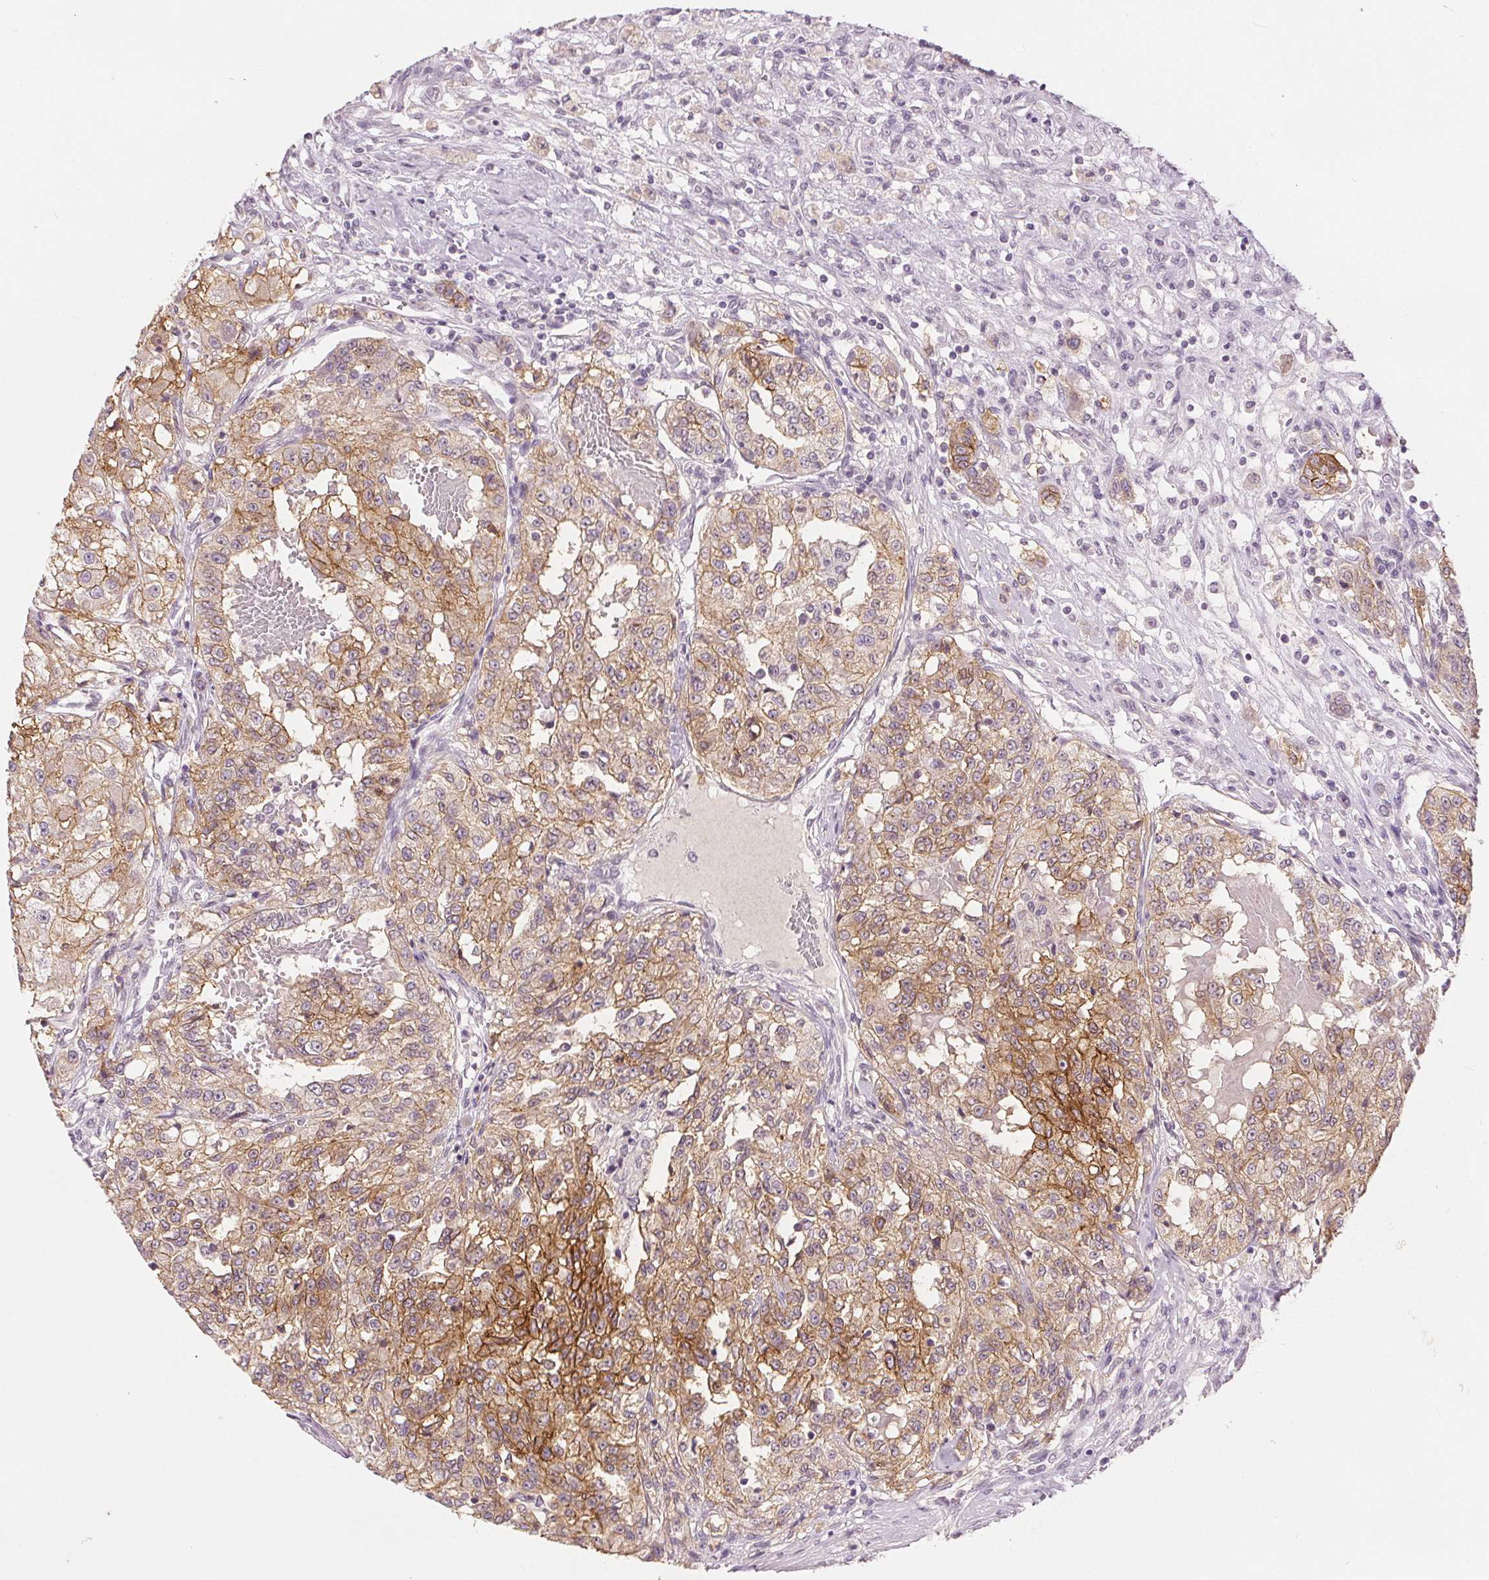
{"staining": {"intensity": "moderate", "quantity": "25%-75%", "location": "cytoplasmic/membranous"}, "tissue": "renal cancer", "cell_type": "Tumor cells", "image_type": "cancer", "snomed": [{"axis": "morphology", "description": "Adenocarcinoma, NOS"}, {"axis": "topography", "description": "Kidney"}], "caption": "Protein staining of renal adenocarcinoma tissue demonstrates moderate cytoplasmic/membranous staining in approximately 25%-75% of tumor cells.", "gene": "CA12", "patient": {"sex": "female", "age": 63}}